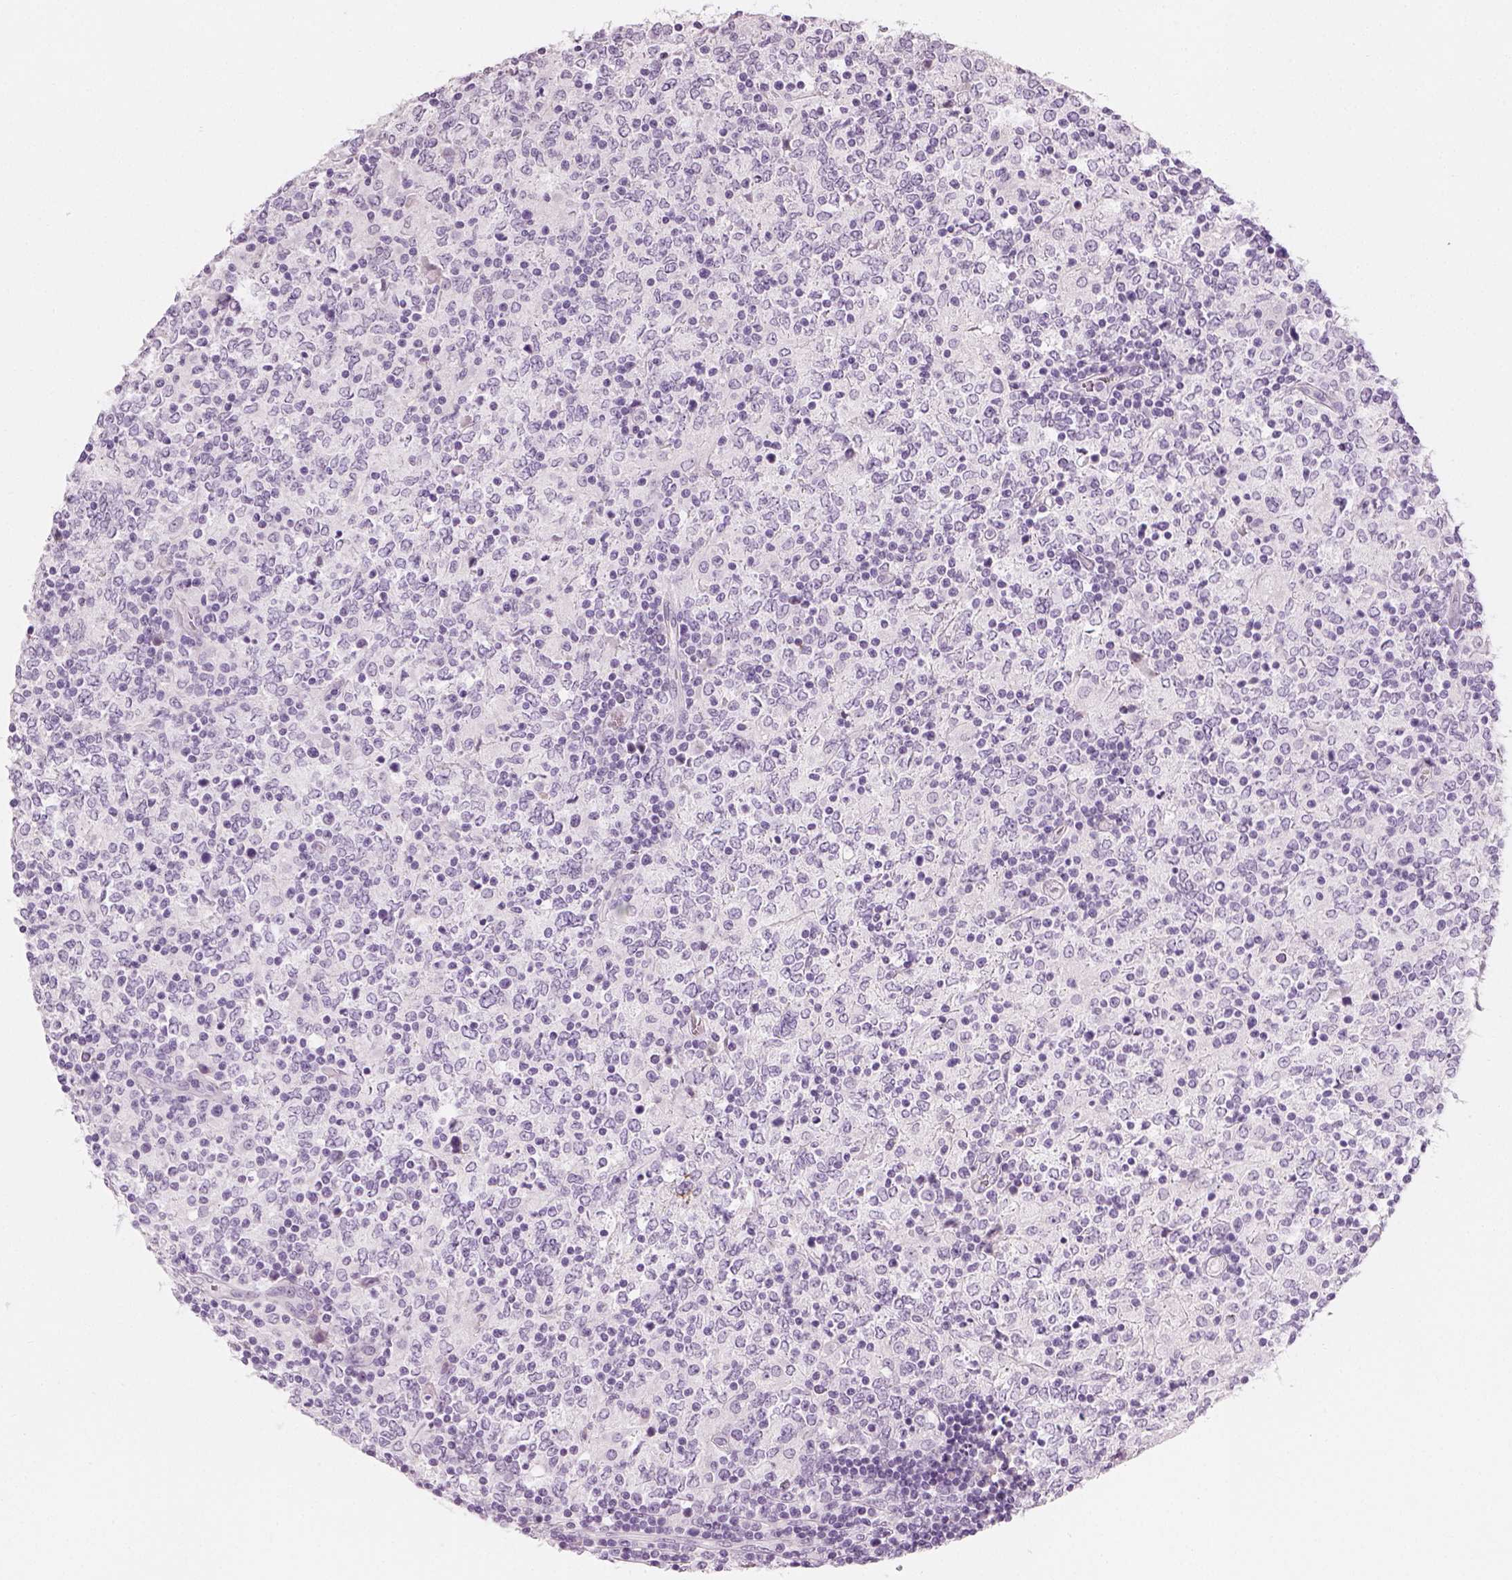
{"staining": {"intensity": "negative", "quantity": "none", "location": "none"}, "tissue": "lymphoma", "cell_type": "Tumor cells", "image_type": "cancer", "snomed": [{"axis": "morphology", "description": "Malignant lymphoma, non-Hodgkin's type, High grade"}, {"axis": "topography", "description": "Lymph node"}], "caption": "A high-resolution photomicrograph shows immunohistochemistry staining of malignant lymphoma, non-Hodgkin's type (high-grade), which reveals no significant positivity in tumor cells.", "gene": "TH", "patient": {"sex": "female", "age": 84}}